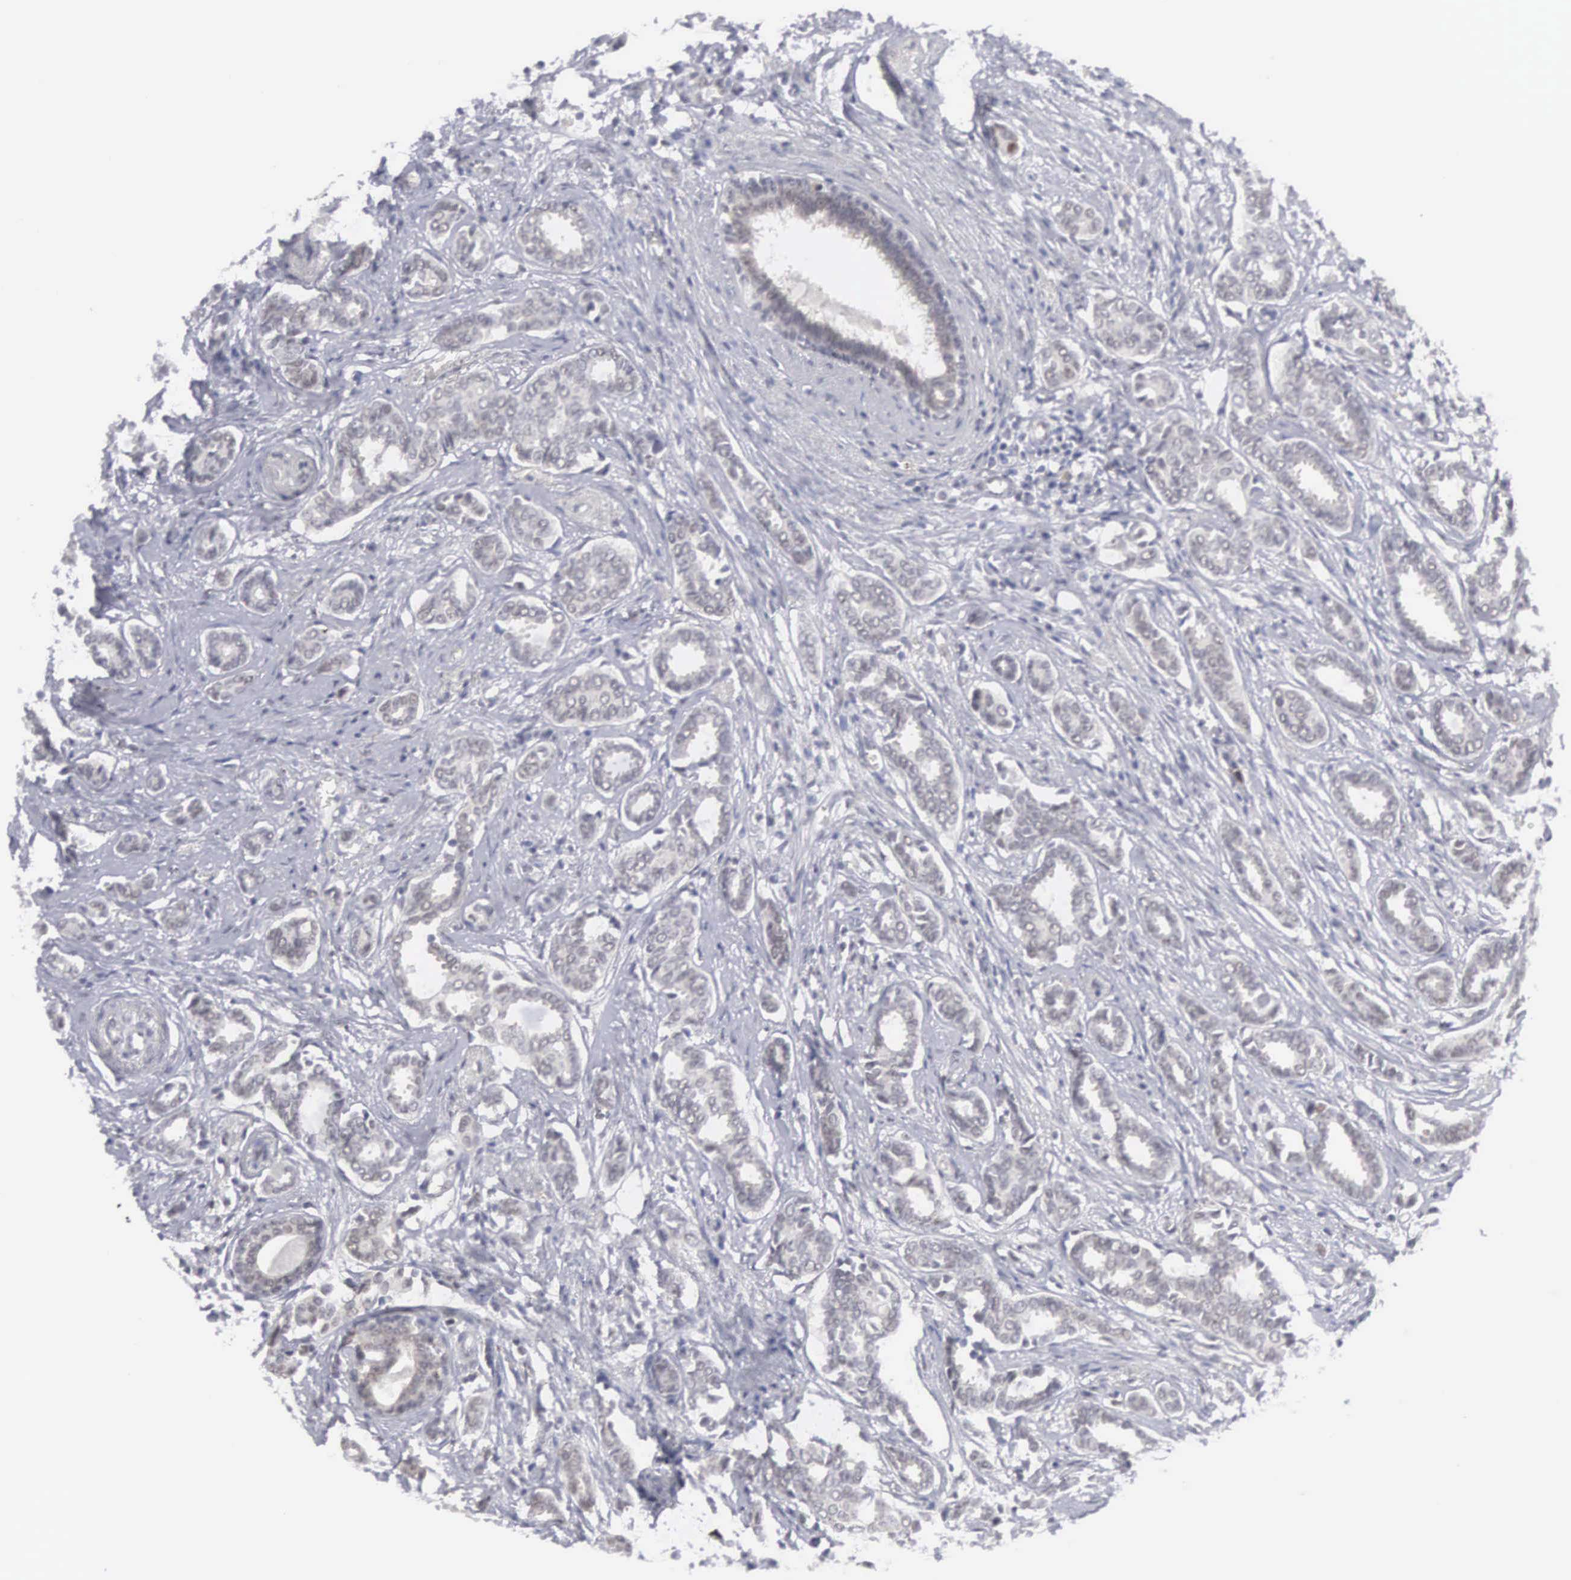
{"staining": {"intensity": "negative", "quantity": "none", "location": "none"}, "tissue": "breast cancer", "cell_type": "Tumor cells", "image_type": "cancer", "snomed": [{"axis": "morphology", "description": "Duct carcinoma"}, {"axis": "topography", "description": "Breast"}], "caption": "Human breast cancer (invasive ductal carcinoma) stained for a protein using IHC demonstrates no expression in tumor cells.", "gene": "MNAT1", "patient": {"sex": "female", "age": 50}}